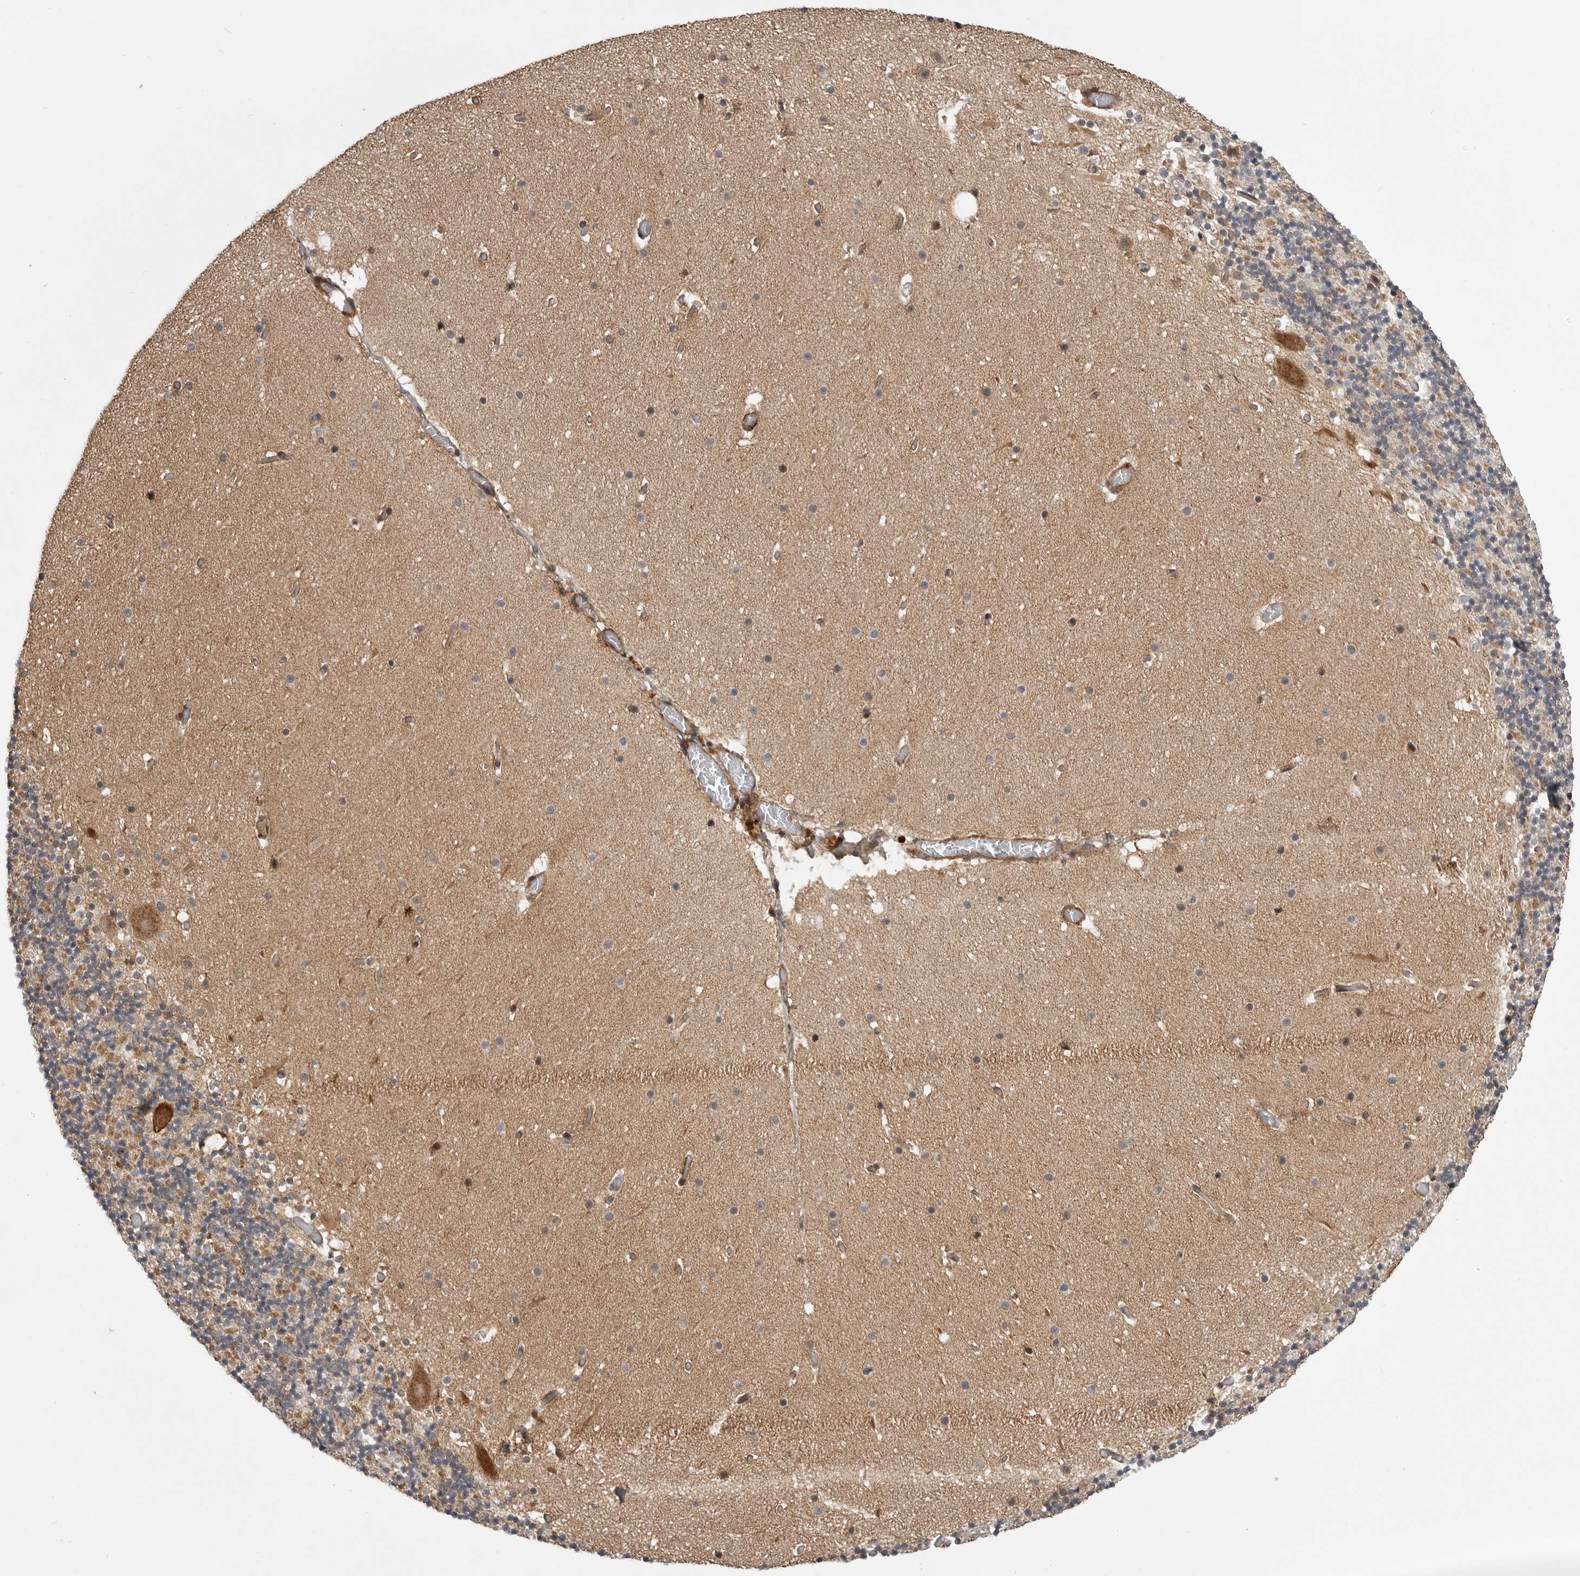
{"staining": {"intensity": "weak", "quantity": "<25%", "location": "cytoplasmic/membranous"}, "tissue": "cerebellum", "cell_type": "Cells in granular layer", "image_type": "normal", "snomed": [{"axis": "morphology", "description": "Normal tissue, NOS"}, {"axis": "topography", "description": "Cerebellum"}], "caption": "The immunohistochemistry (IHC) histopathology image has no significant positivity in cells in granular layer of cerebellum.", "gene": "TRIM56", "patient": {"sex": "male", "age": 57}}